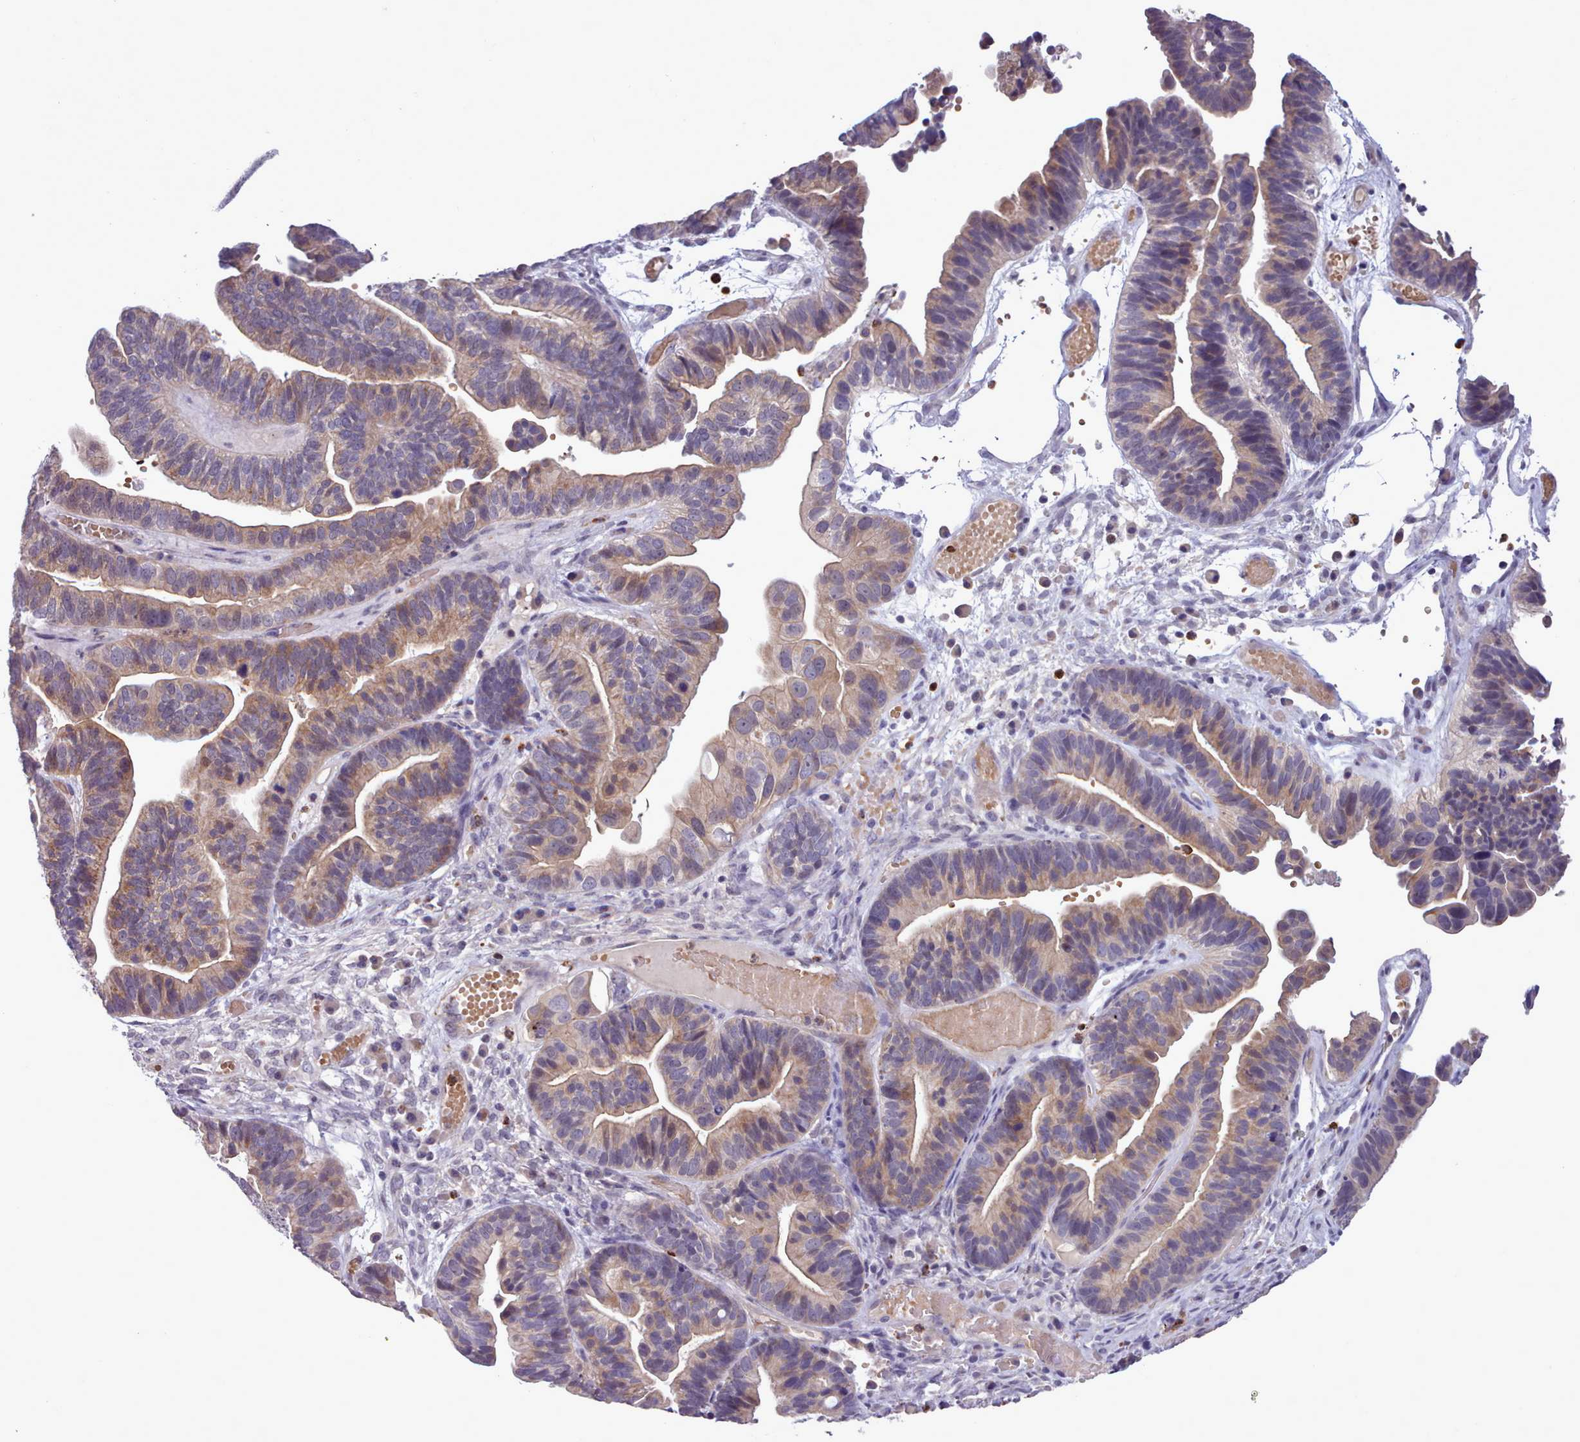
{"staining": {"intensity": "moderate", "quantity": ">75%", "location": "cytoplasmic/membranous"}, "tissue": "ovarian cancer", "cell_type": "Tumor cells", "image_type": "cancer", "snomed": [{"axis": "morphology", "description": "Cystadenocarcinoma, serous, NOS"}, {"axis": "topography", "description": "Ovary"}], "caption": "Immunohistochemical staining of human ovarian cancer demonstrates medium levels of moderate cytoplasmic/membranous protein positivity in about >75% of tumor cells.", "gene": "KCTD16", "patient": {"sex": "female", "age": 56}}